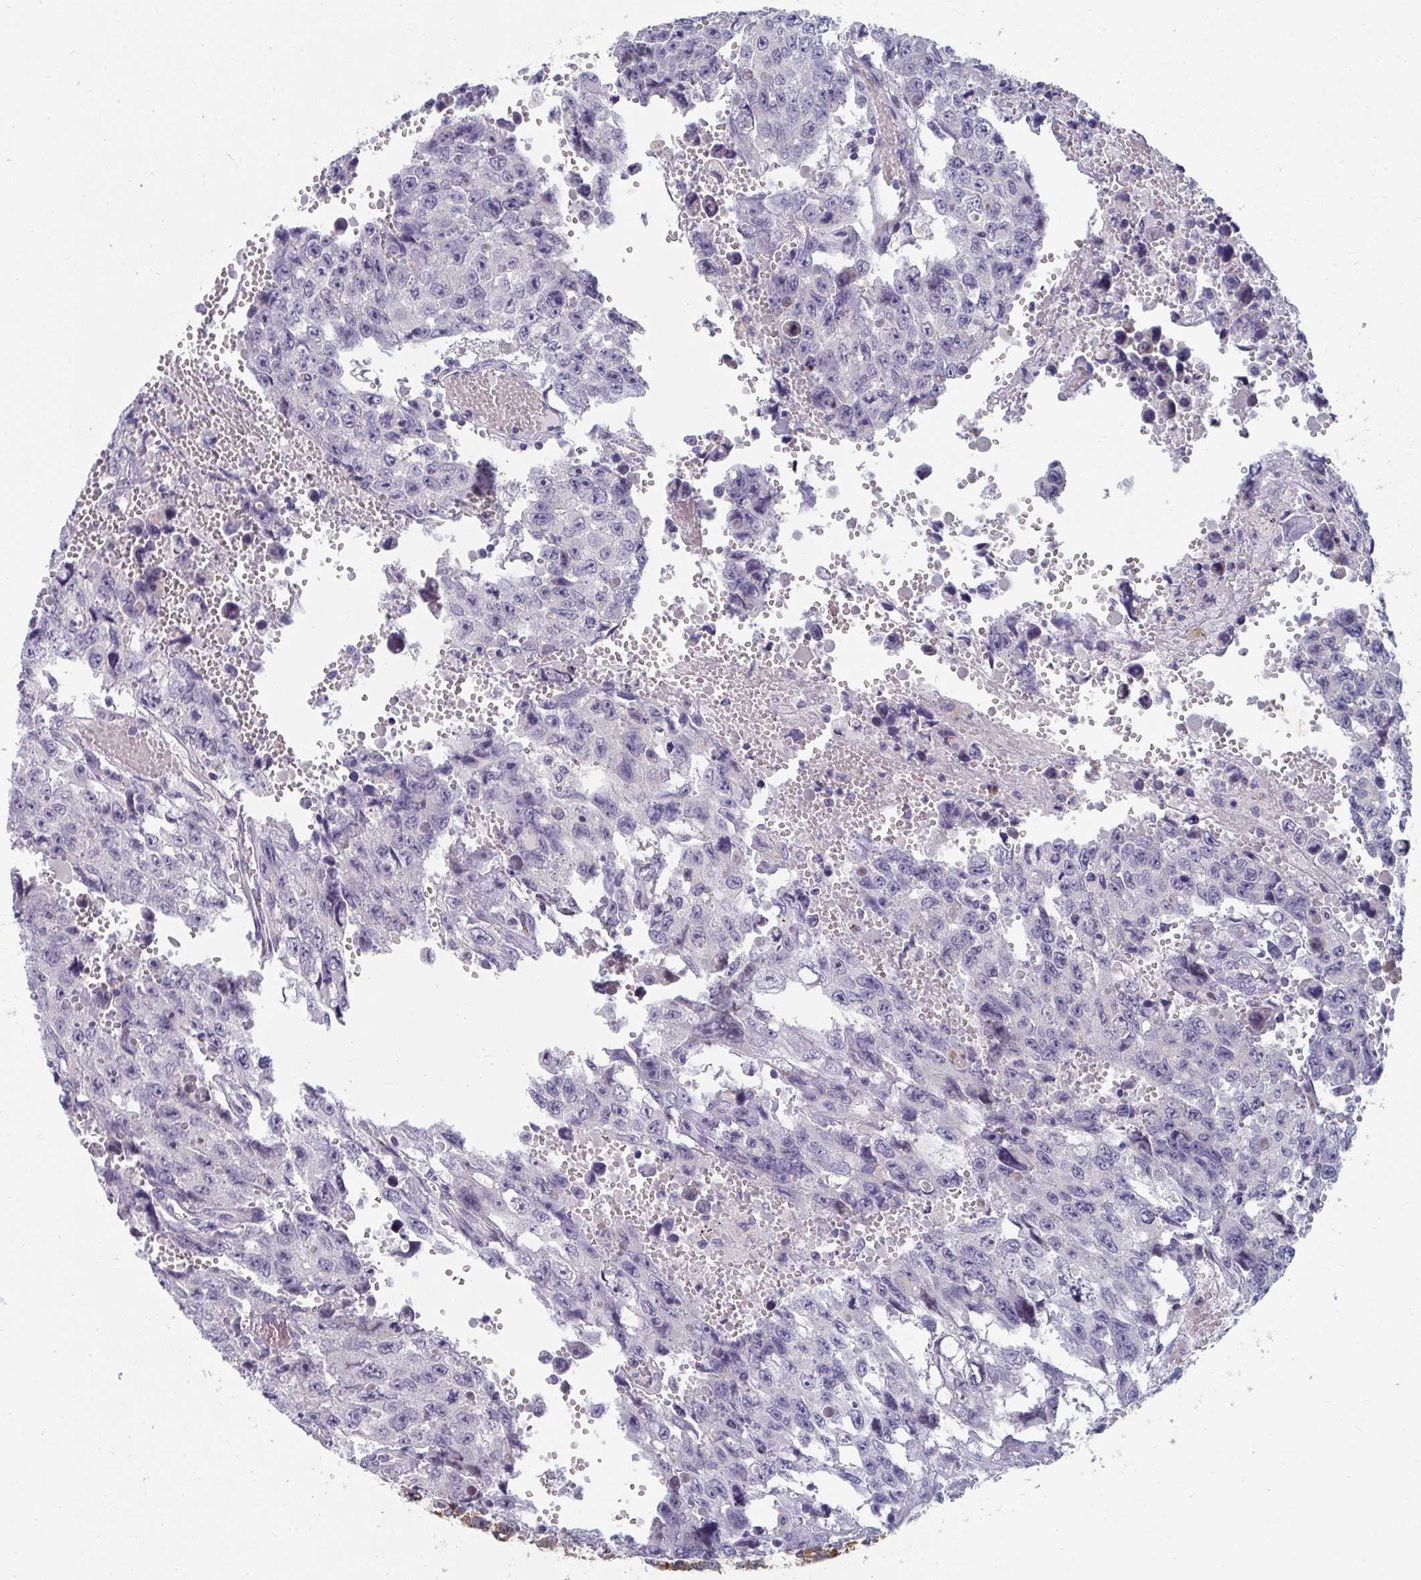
{"staining": {"intensity": "negative", "quantity": "none", "location": "none"}, "tissue": "testis cancer", "cell_type": "Tumor cells", "image_type": "cancer", "snomed": [{"axis": "morphology", "description": "Seminoma, NOS"}, {"axis": "topography", "description": "Testis"}], "caption": "Immunohistochemical staining of seminoma (testis) demonstrates no significant staining in tumor cells. Nuclei are stained in blue.", "gene": "PSMG1", "patient": {"sex": "male", "age": 26}}